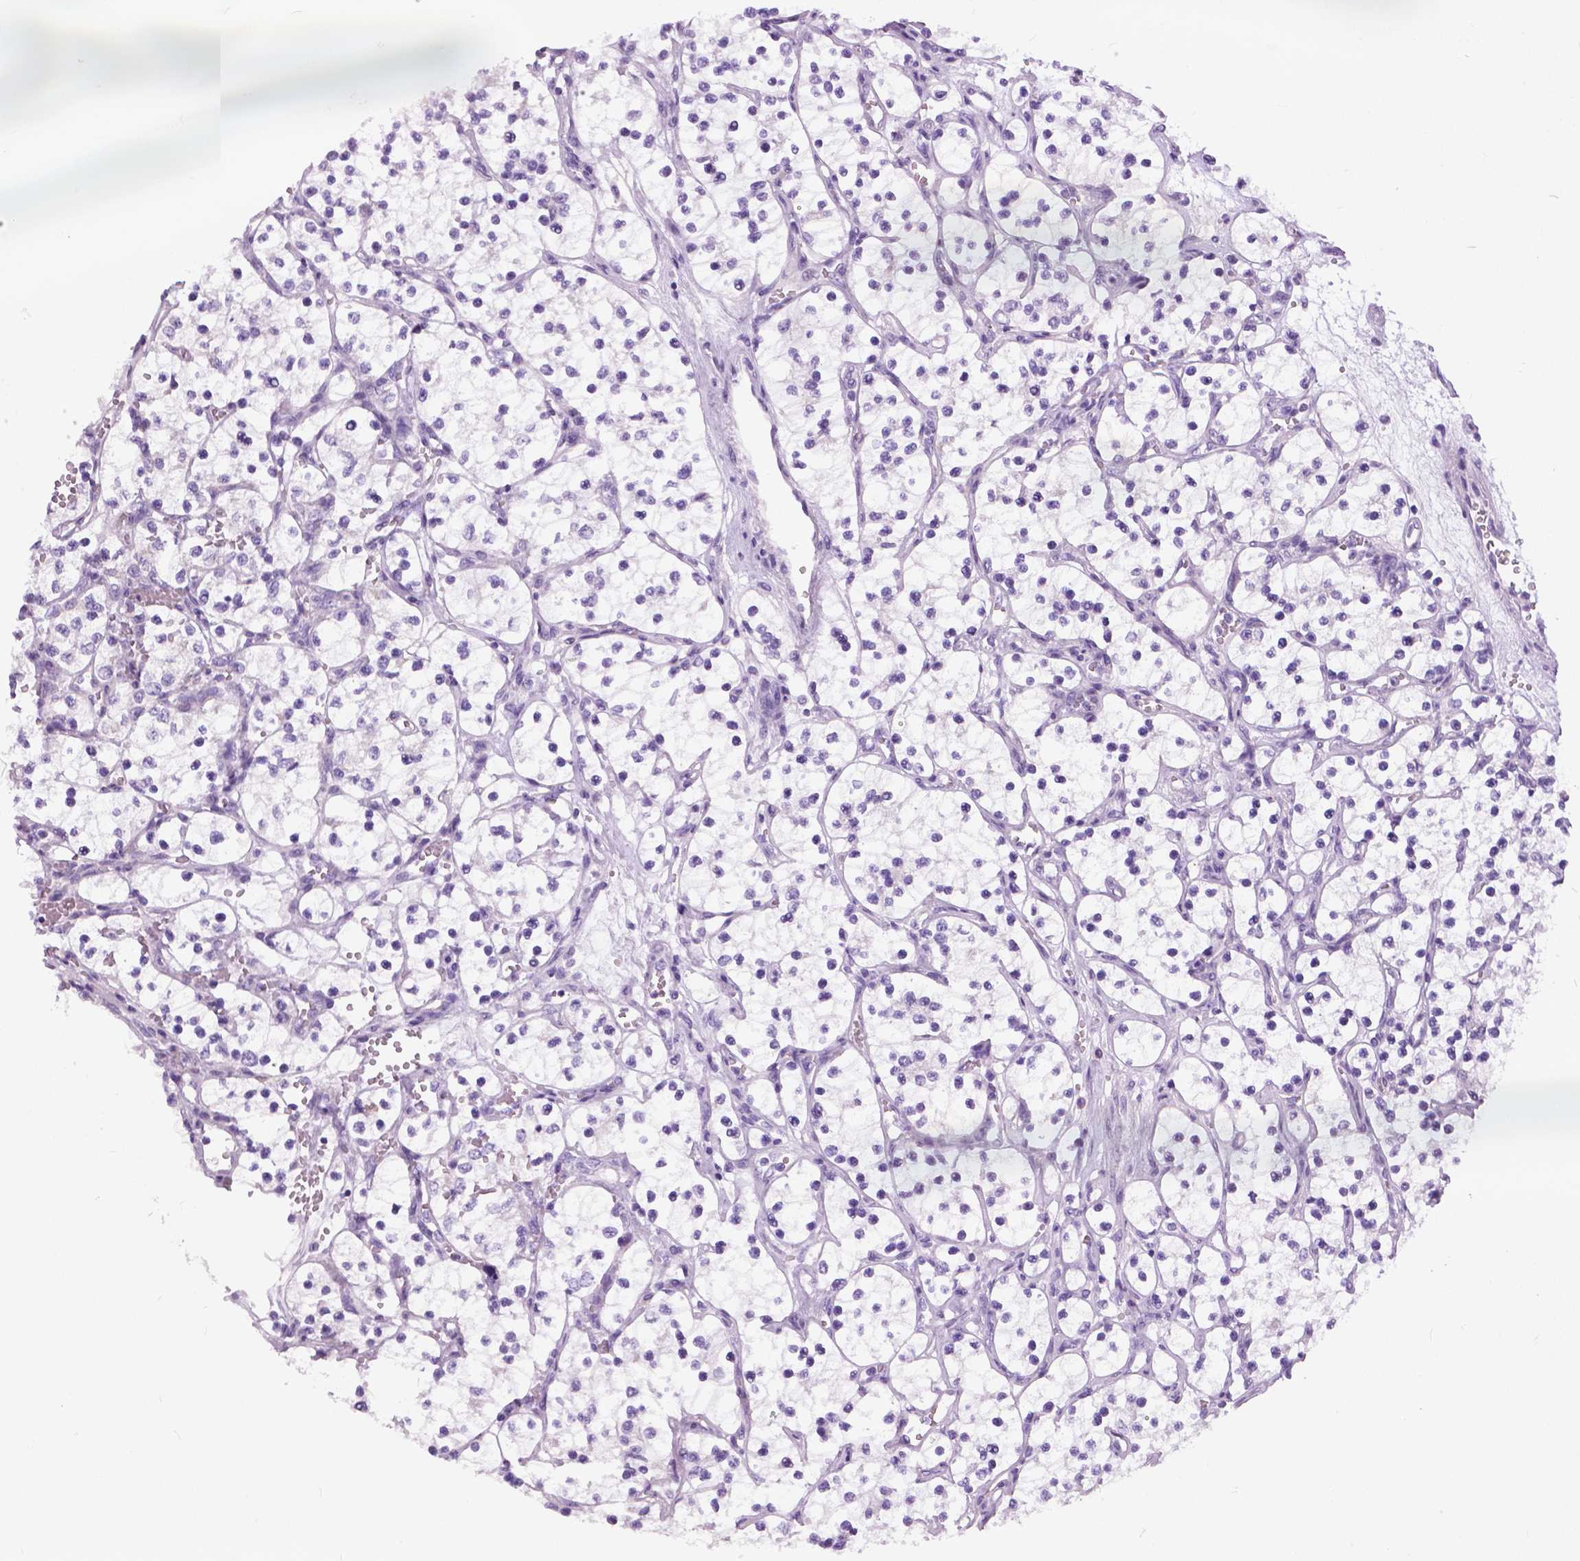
{"staining": {"intensity": "negative", "quantity": "none", "location": "none"}, "tissue": "renal cancer", "cell_type": "Tumor cells", "image_type": "cancer", "snomed": [{"axis": "morphology", "description": "Adenocarcinoma, NOS"}, {"axis": "topography", "description": "Kidney"}], "caption": "This is an IHC micrograph of renal cancer (adenocarcinoma). There is no expression in tumor cells.", "gene": "TP53TG5", "patient": {"sex": "female", "age": 69}}